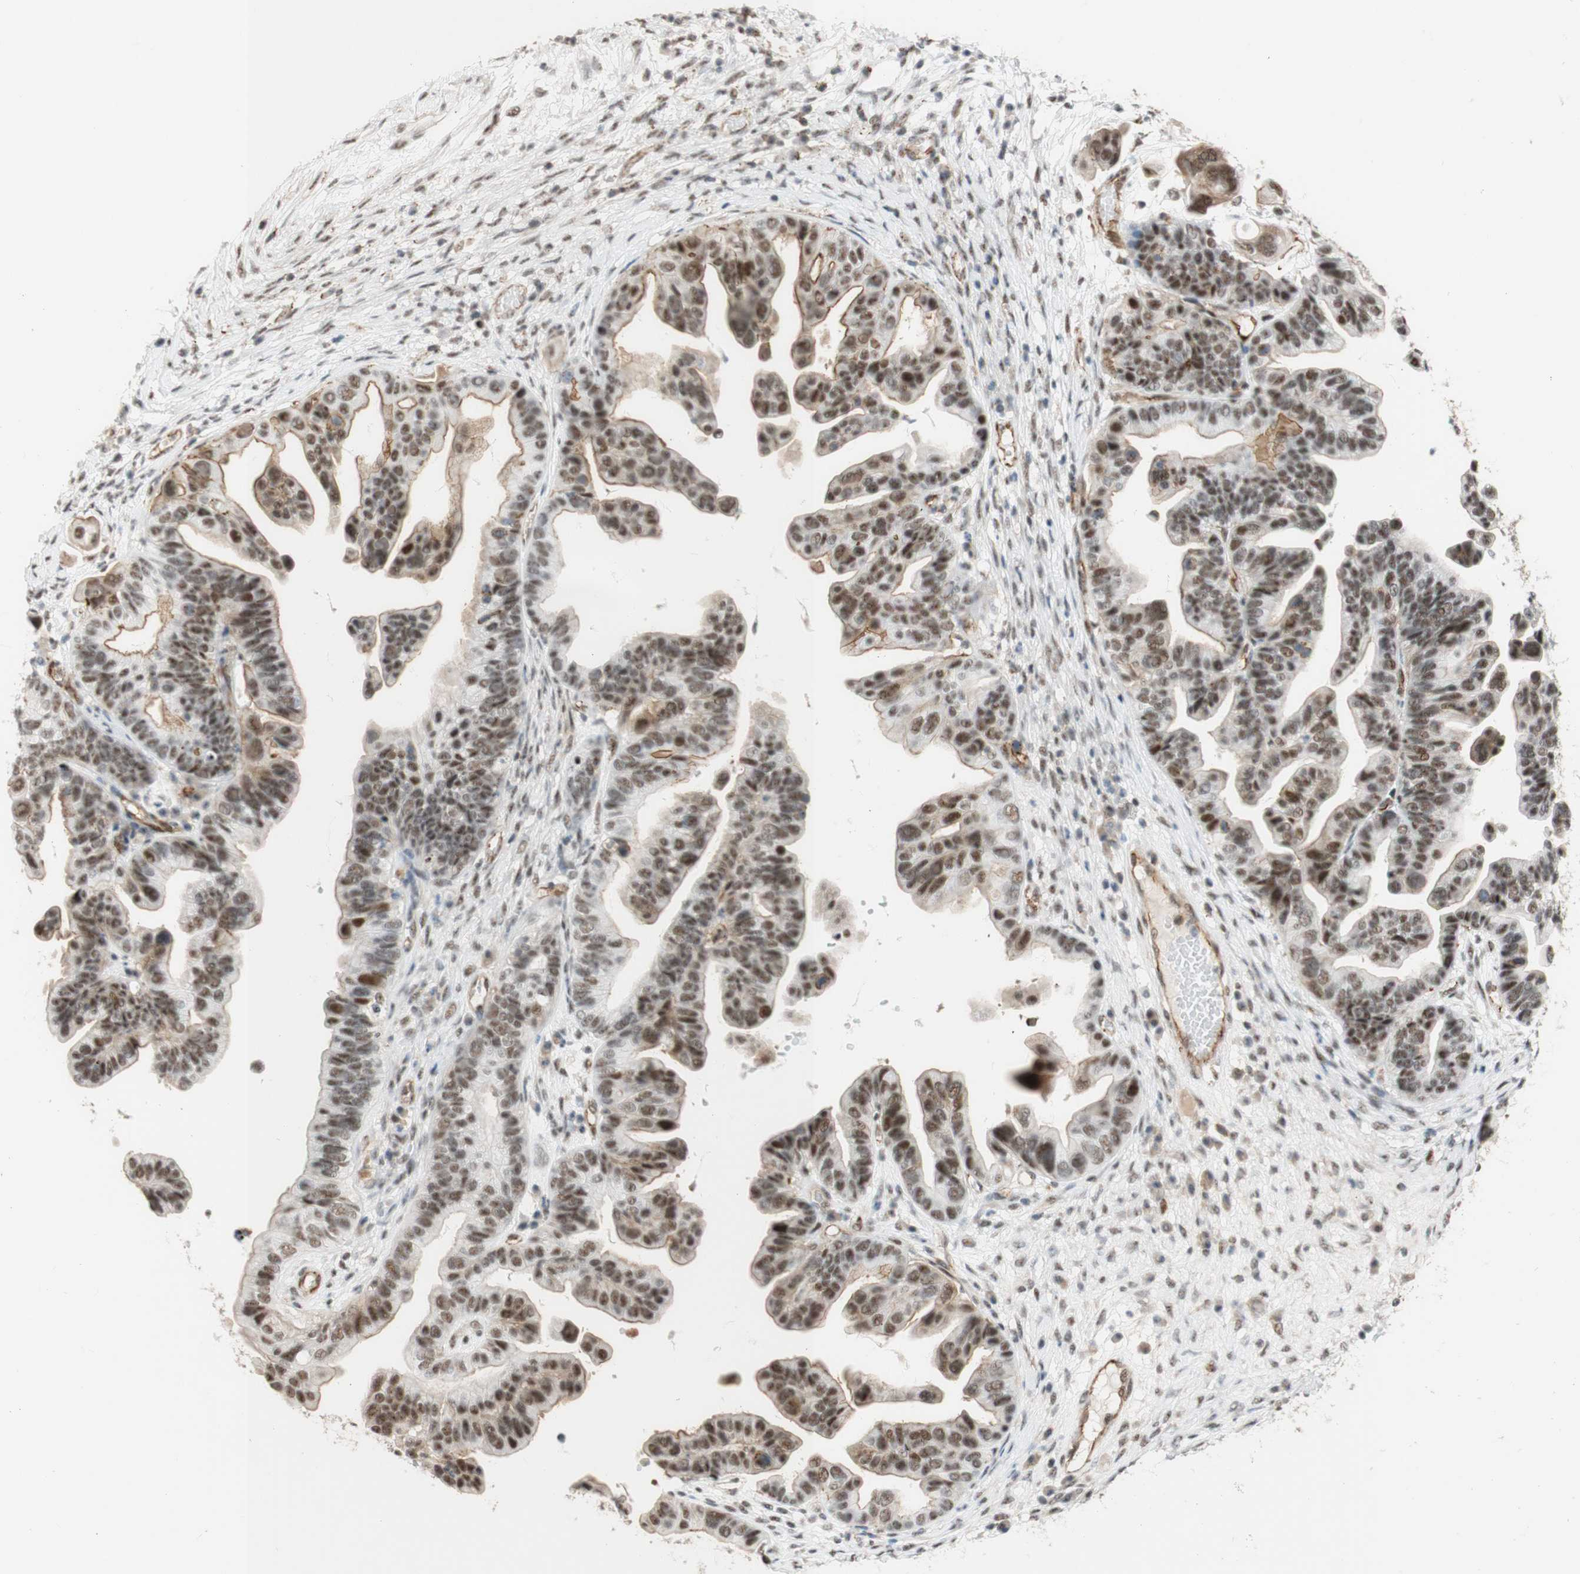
{"staining": {"intensity": "moderate", "quantity": ">75%", "location": "cytoplasmic/membranous,nuclear"}, "tissue": "ovarian cancer", "cell_type": "Tumor cells", "image_type": "cancer", "snomed": [{"axis": "morphology", "description": "Cystadenocarcinoma, serous, NOS"}, {"axis": "topography", "description": "Ovary"}], "caption": "This micrograph displays ovarian cancer (serous cystadenocarcinoma) stained with immunohistochemistry (IHC) to label a protein in brown. The cytoplasmic/membranous and nuclear of tumor cells show moderate positivity for the protein. Nuclei are counter-stained blue.", "gene": "SAP18", "patient": {"sex": "female", "age": 56}}